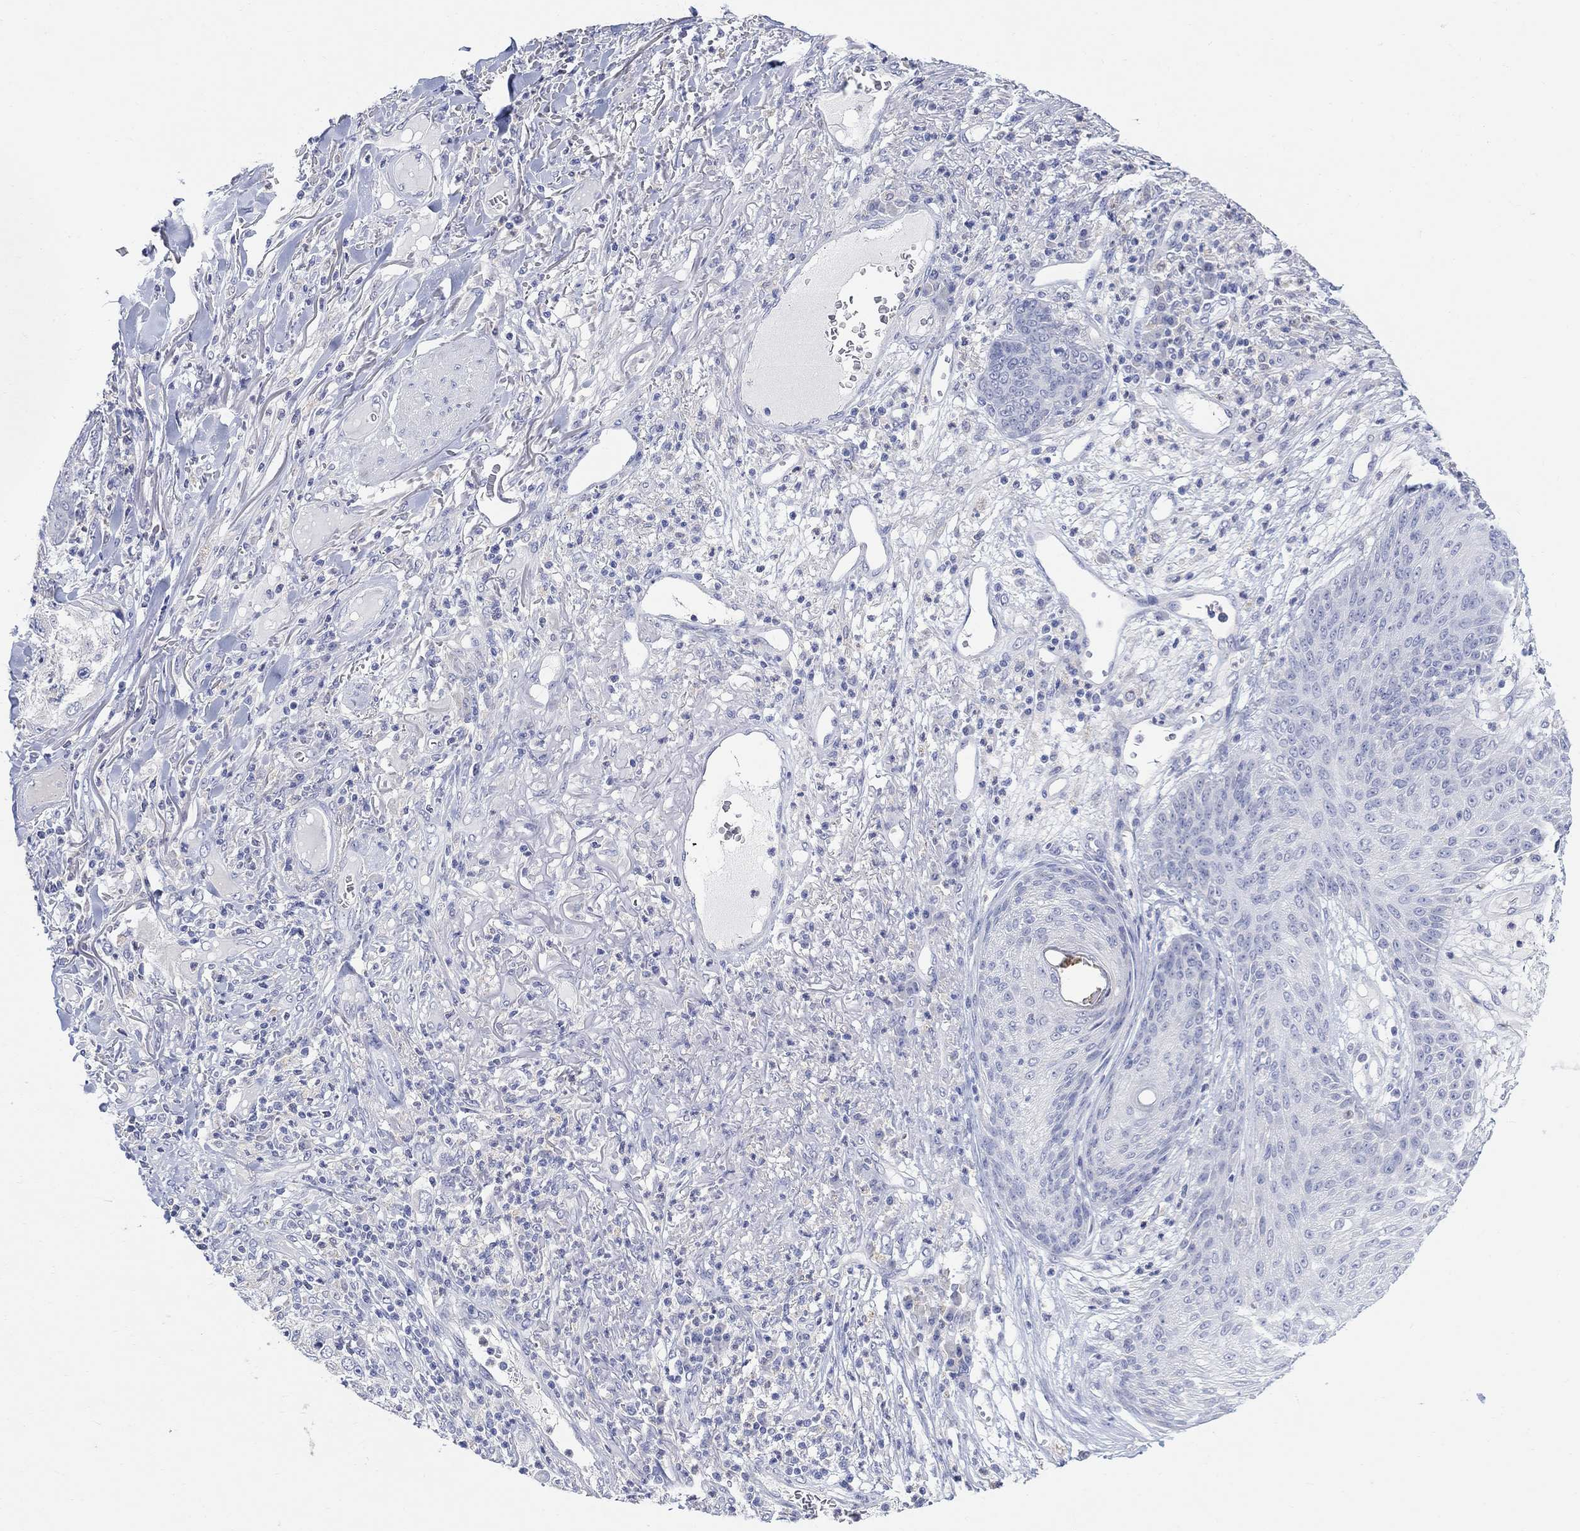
{"staining": {"intensity": "negative", "quantity": "none", "location": "none"}, "tissue": "skin cancer", "cell_type": "Tumor cells", "image_type": "cancer", "snomed": [{"axis": "morphology", "description": "Squamous cell carcinoma, NOS"}, {"axis": "topography", "description": "Skin"}], "caption": "Immunohistochemistry histopathology image of neoplastic tissue: squamous cell carcinoma (skin) stained with DAB (3,3'-diaminobenzidine) shows no significant protein staining in tumor cells.", "gene": "FBP2", "patient": {"sex": "male", "age": 82}}